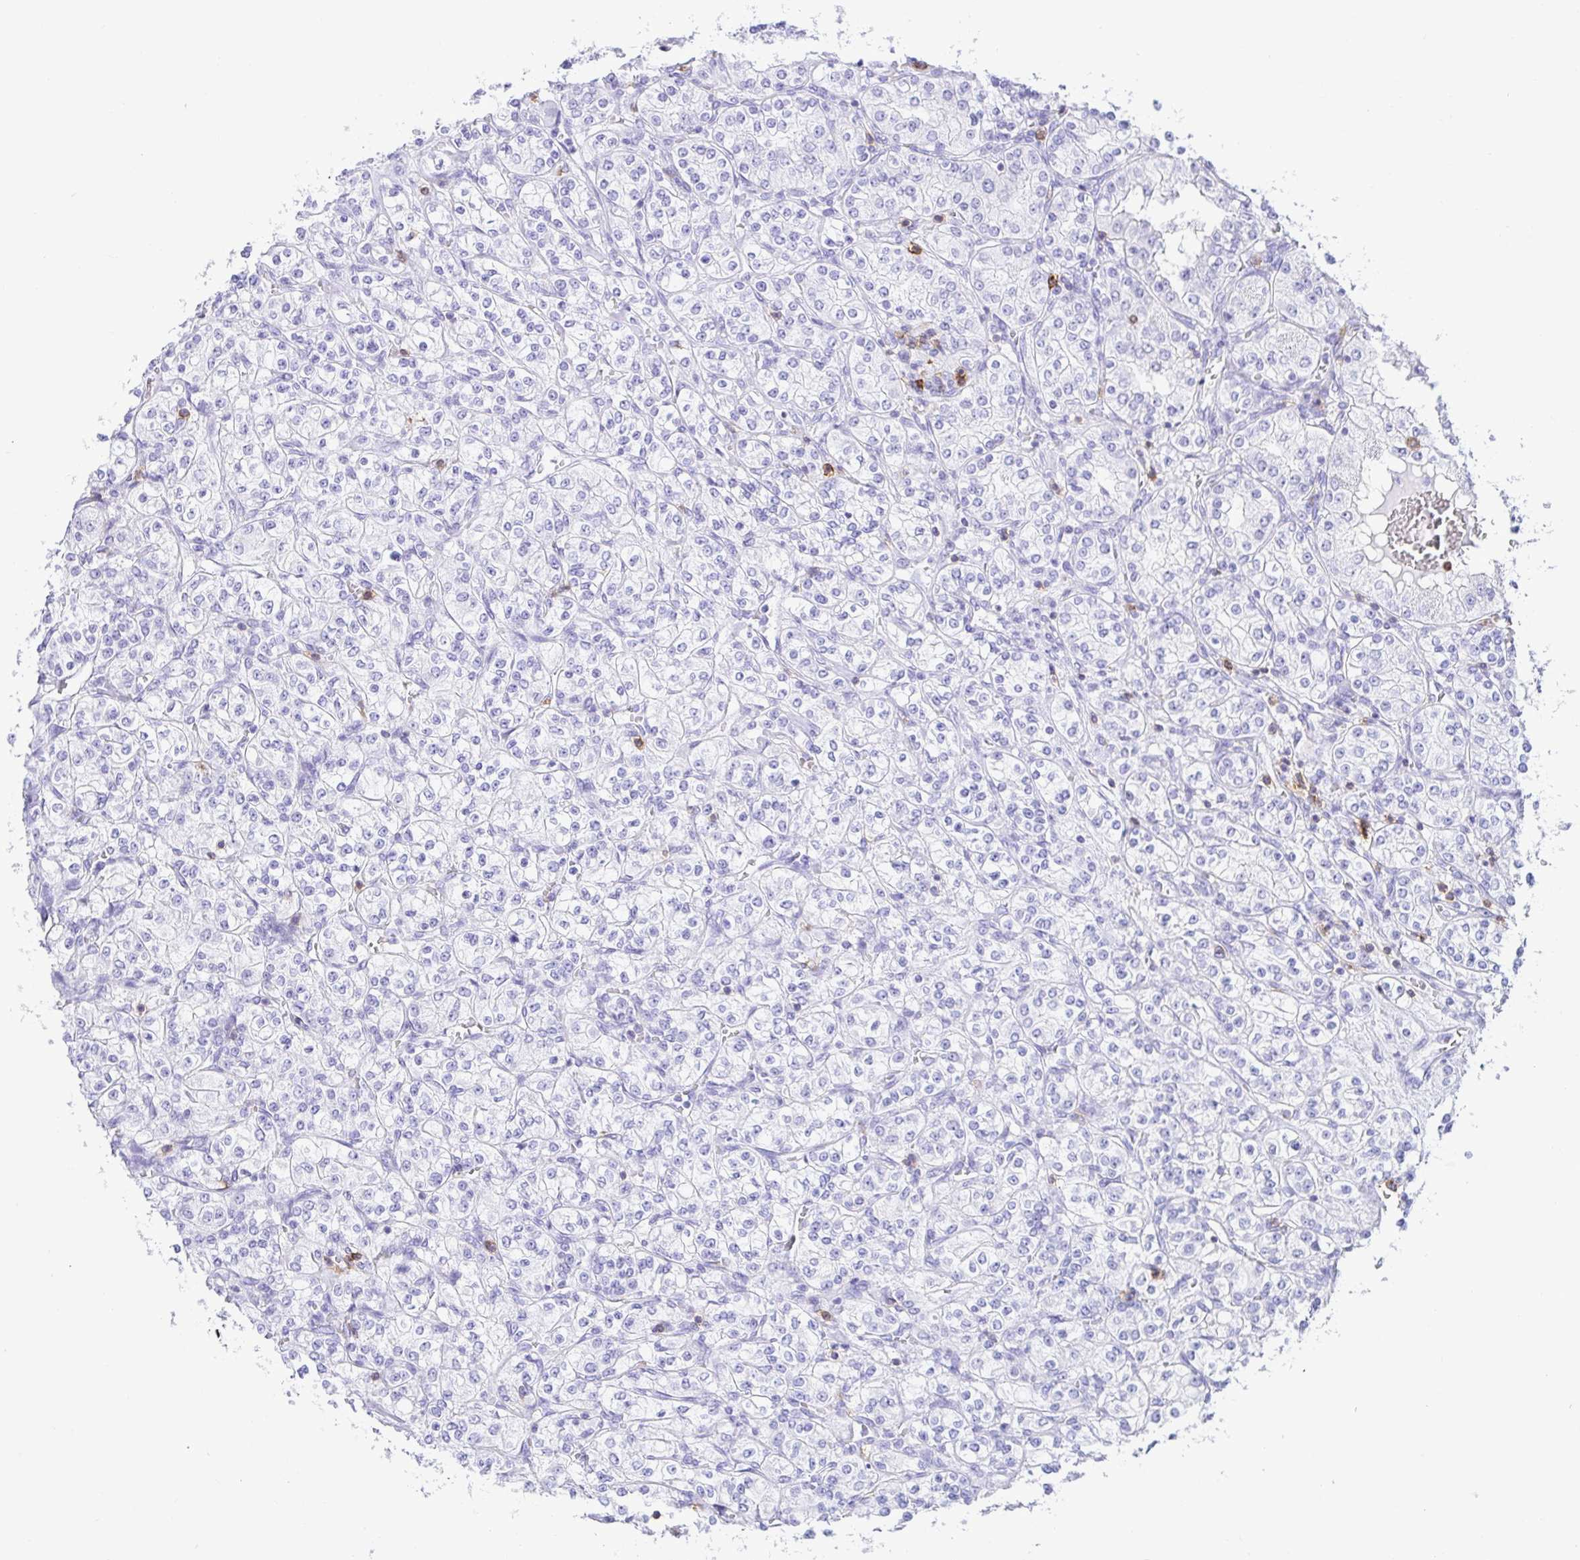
{"staining": {"intensity": "negative", "quantity": "none", "location": "none"}, "tissue": "renal cancer", "cell_type": "Tumor cells", "image_type": "cancer", "snomed": [{"axis": "morphology", "description": "Adenocarcinoma, NOS"}, {"axis": "topography", "description": "Kidney"}], "caption": "IHC histopathology image of neoplastic tissue: human renal adenocarcinoma stained with DAB exhibits no significant protein staining in tumor cells.", "gene": "CD5", "patient": {"sex": "male", "age": 77}}